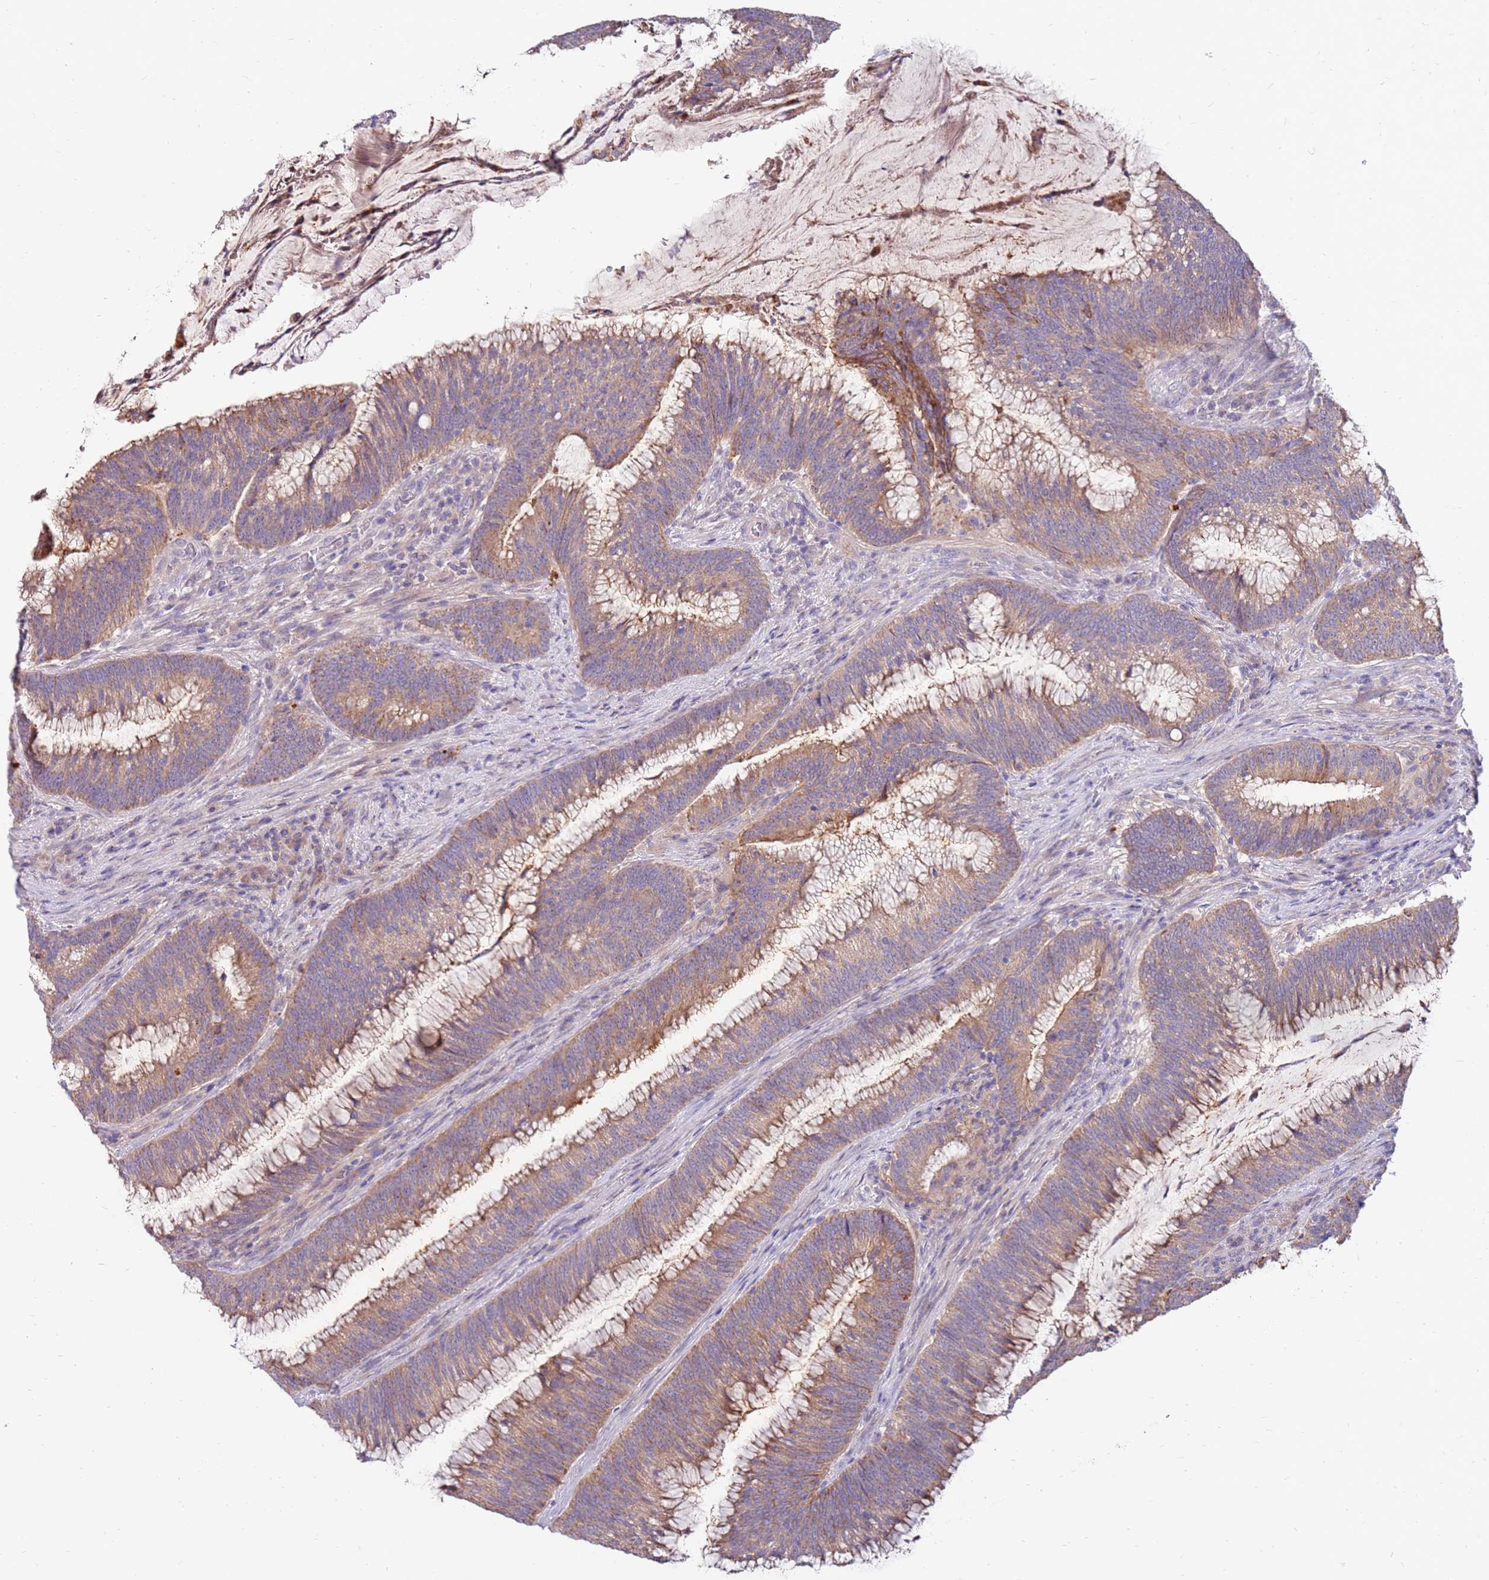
{"staining": {"intensity": "weak", "quantity": ">75%", "location": "cytoplasmic/membranous"}, "tissue": "colorectal cancer", "cell_type": "Tumor cells", "image_type": "cancer", "snomed": [{"axis": "morphology", "description": "Adenocarcinoma, NOS"}, {"axis": "topography", "description": "Rectum"}], "caption": "There is low levels of weak cytoplasmic/membranous staining in tumor cells of colorectal cancer (adenocarcinoma), as demonstrated by immunohistochemical staining (brown color).", "gene": "SLC44A4", "patient": {"sex": "female", "age": 77}}